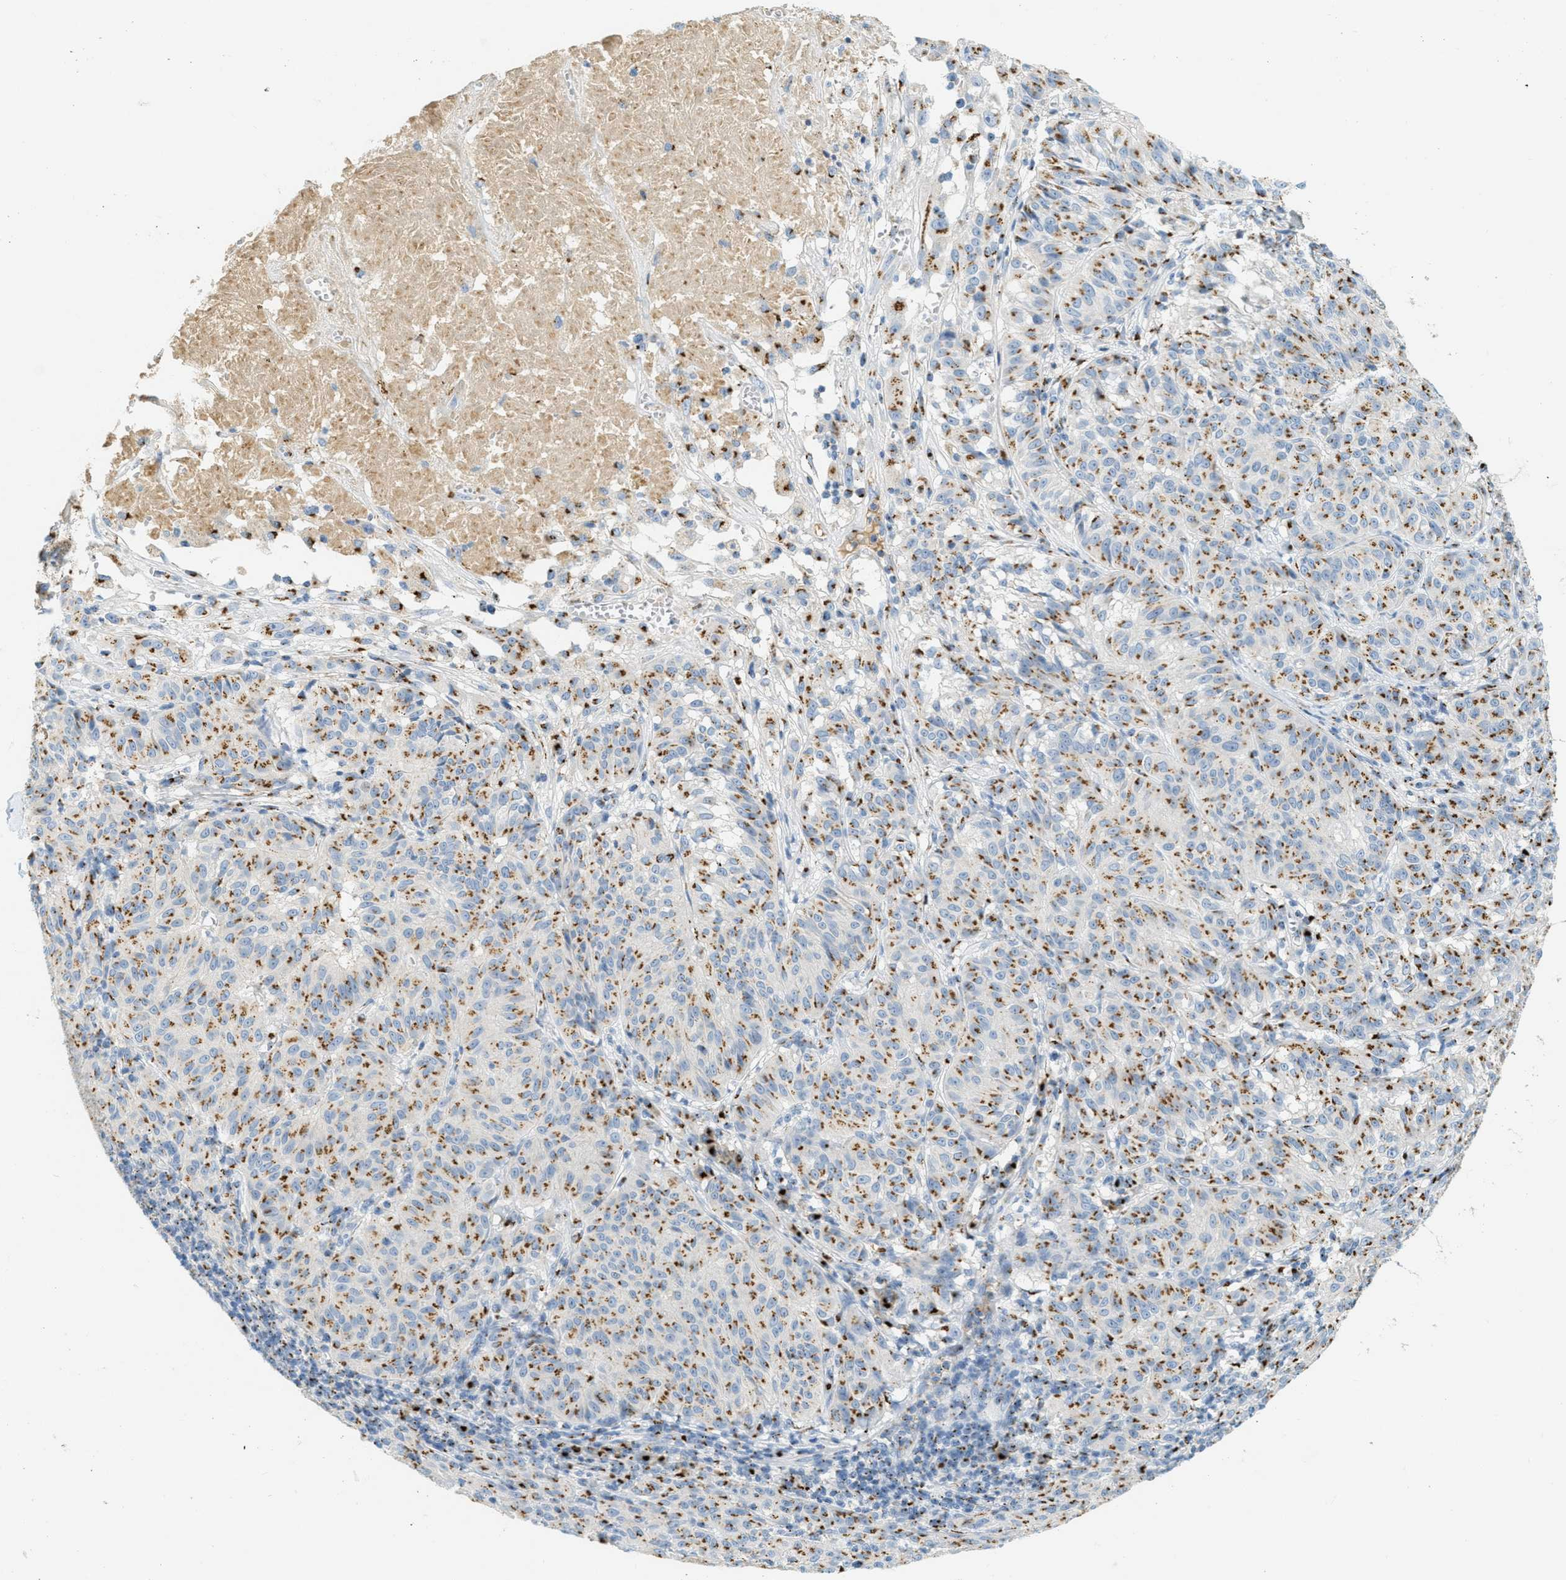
{"staining": {"intensity": "strong", "quantity": "25%-75%", "location": "cytoplasmic/membranous"}, "tissue": "melanoma", "cell_type": "Tumor cells", "image_type": "cancer", "snomed": [{"axis": "morphology", "description": "Malignant melanoma, NOS"}, {"axis": "topography", "description": "Skin"}], "caption": "Malignant melanoma was stained to show a protein in brown. There is high levels of strong cytoplasmic/membranous positivity in approximately 25%-75% of tumor cells. Nuclei are stained in blue.", "gene": "ENTPD4", "patient": {"sex": "female", "age": 72}}